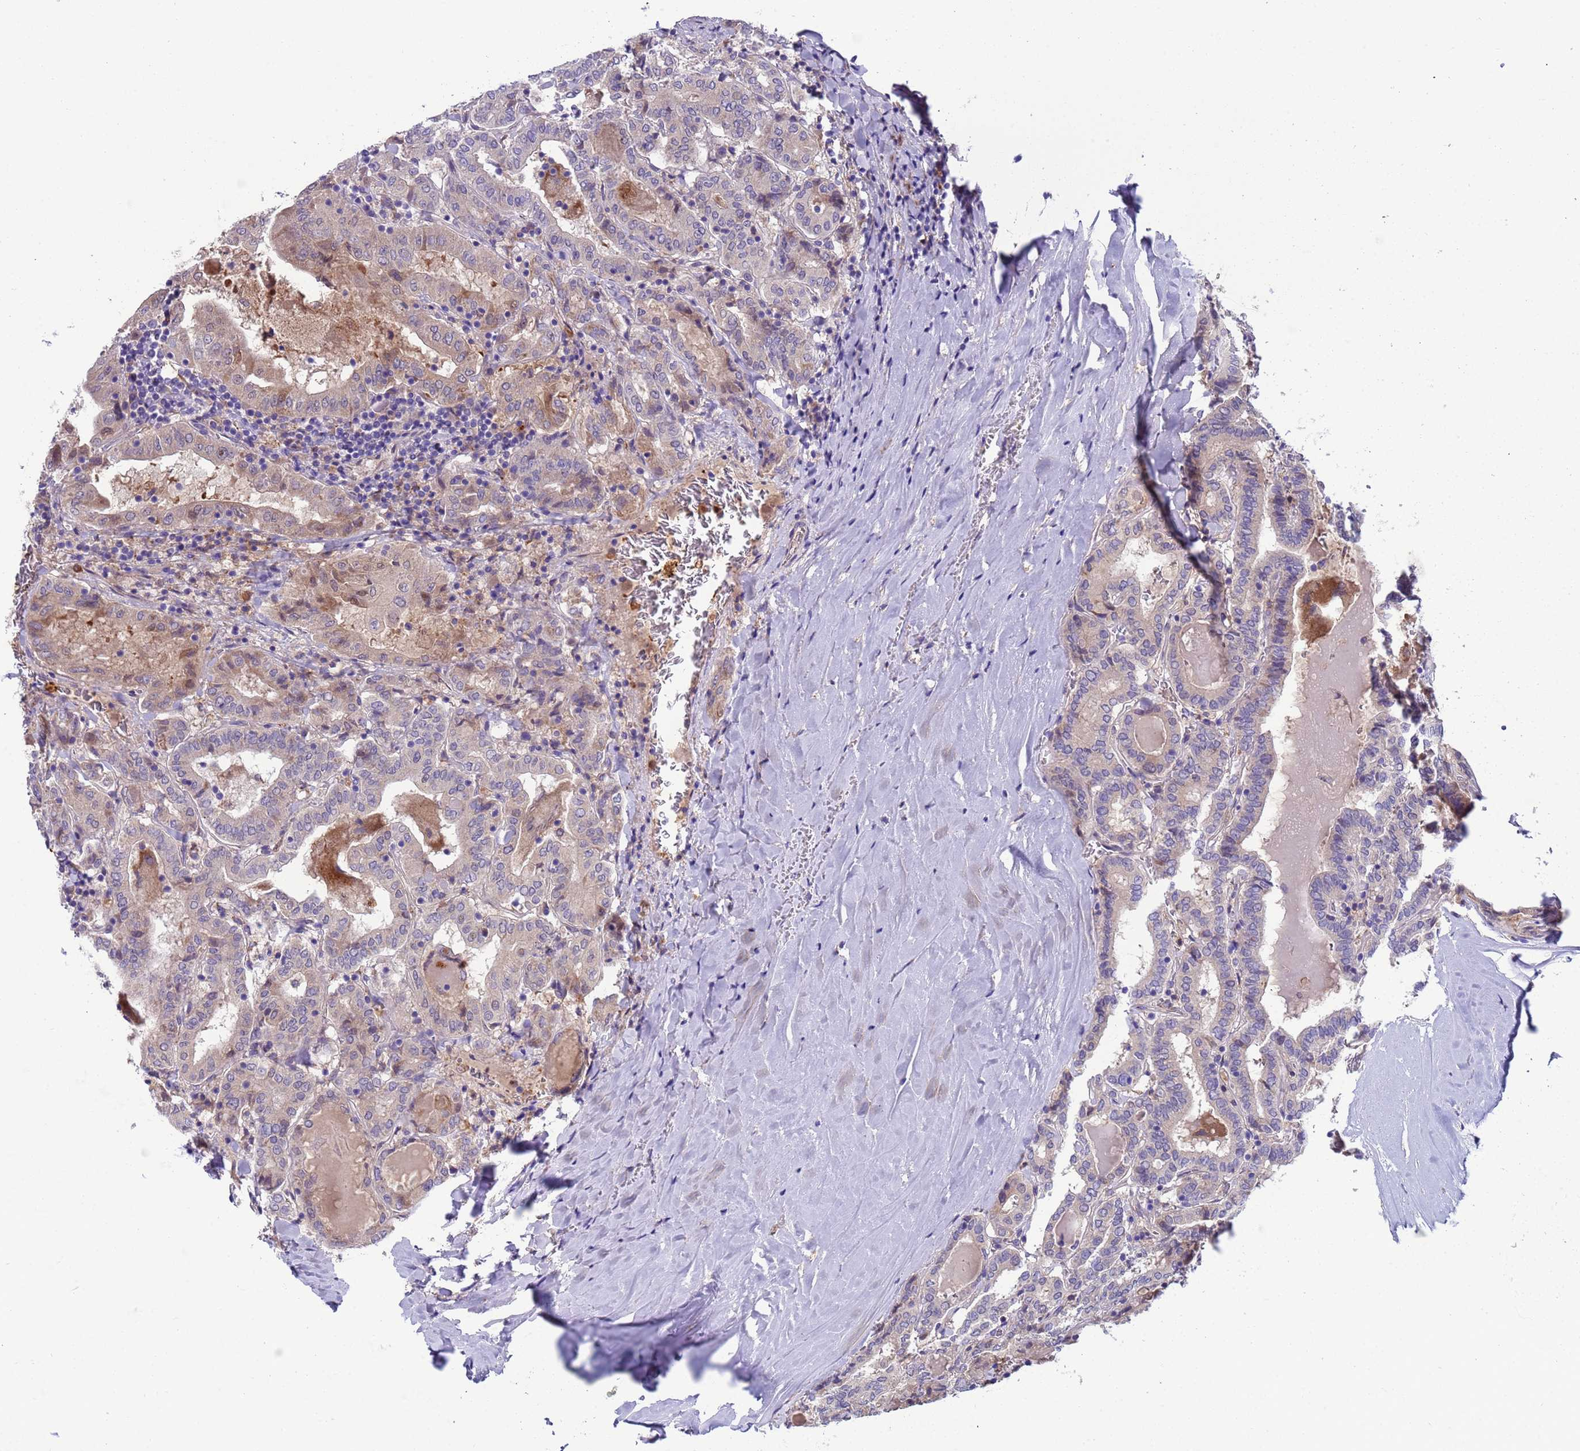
{"staining": {"intensity": "weak", "quantity": "<25%", "location": "cytoplasmic/membranous"}, "tissue": "thyroid cancer", "cell_type": "Tumor cells", "image_type": "cancer", "snomed": [{"axis": "morphology", "description": "Papillary adenocarcinoma, NOS"}, {"axis": "topography", "description": "Thyroid gland"}], "caption": "Immunohistochemistry (IHC) image of thyroid cancer (papillary adenocarcinoma) stained for a protein (brown), which displays no staining in tumor cells.", "gene": "PAQR7", "patient": {"sex": "female", "age": 72}}